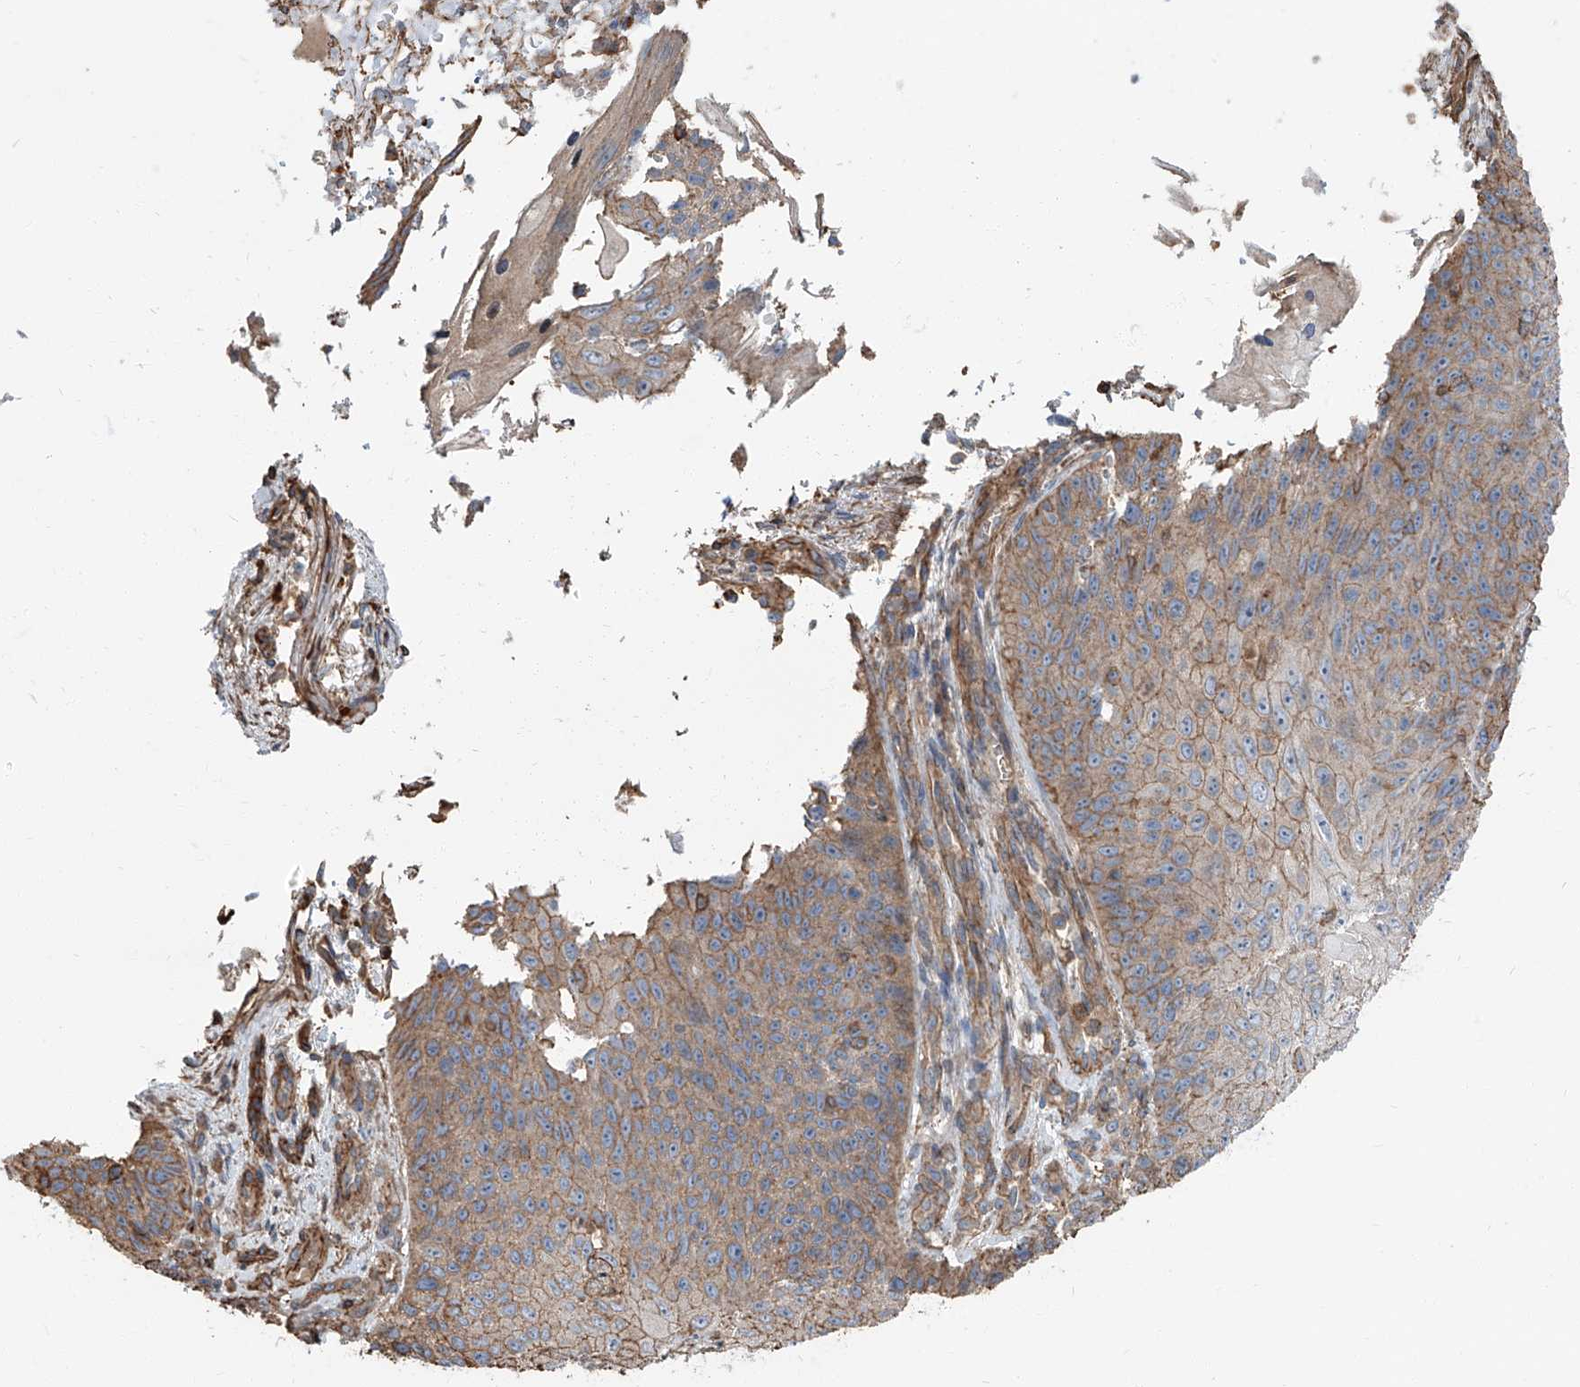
{"staining": {"intensity": "moderate", "quantity": "<25%", "location": "cytoplasmic/membranous"}, "tissue": "skin cancer", "cell_type": "Tumor cells", "image_type": "cancer", "snomed": [{"axis": "morphology", "description": "Squamous cell carcinoma, NOS"}, {"axis": "topography", "description": "Skin"}], "caption": "This is an image of immunohistochemistry (IHC) staining of skin cancer, which shows moderate staining in the cytoplasmic/membranous of tumor cells.", "gene": "PIEZO2", "patient": {"sex": "female", "age": 88}}